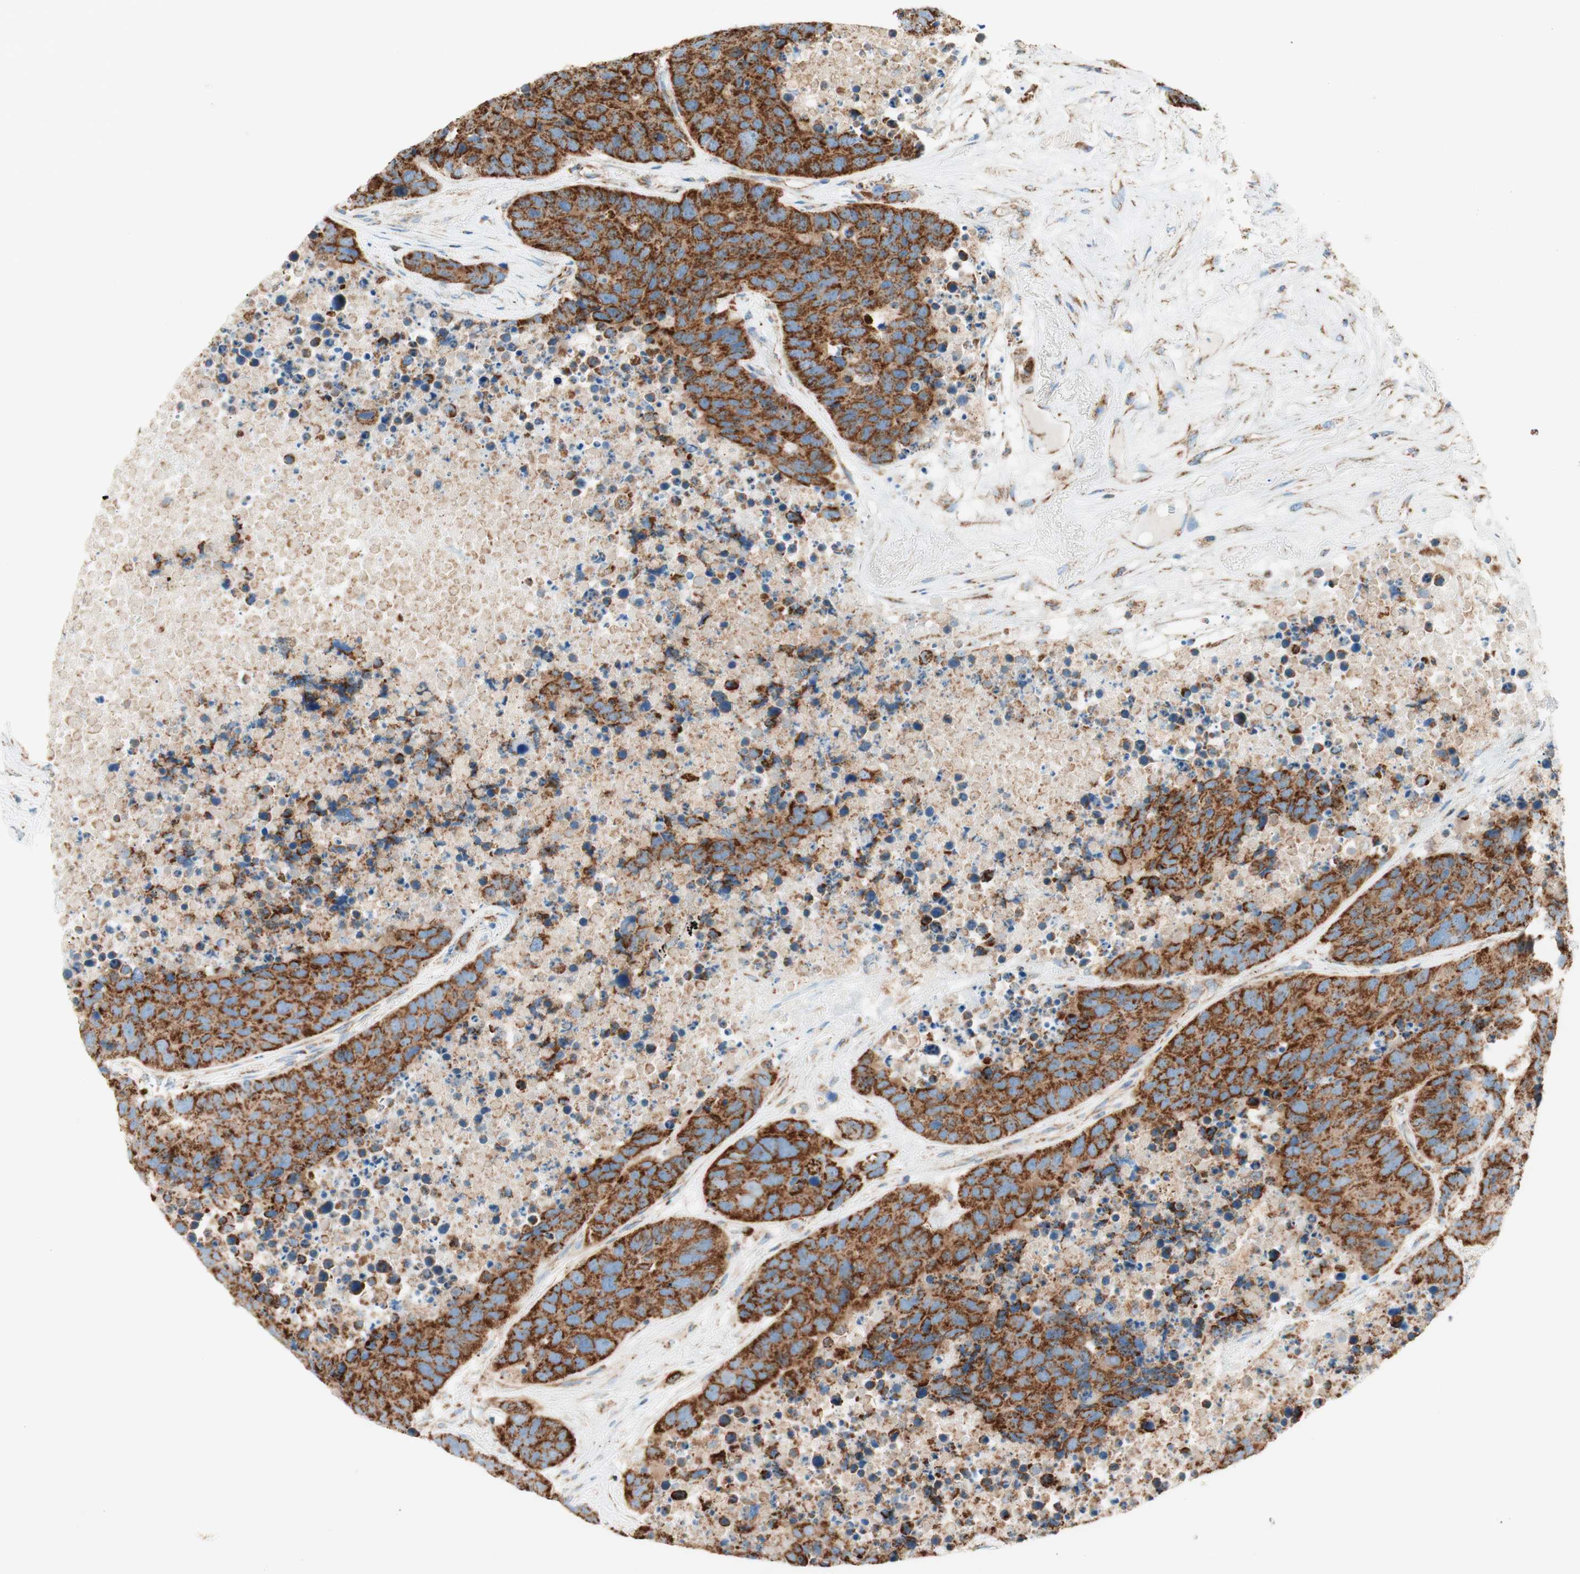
{"staining": {"intensity": "strong", "quantity": ">75%", "location": "cytoplasmic/membranous"}, "tissue": "carcinoid", "cell_type": "Tumor cells", "image_type": "cancer", "snomed": [{"axis": "morphology", "description": "Carcinoid, malignant, NOS"}, {"axis": "topography", "description": "Lung"}], "caption": "Carcinoid stained for a protein (brown) reveals strong cytoplasmic/membranous positive positivity in about >75% of tumor cells.", "gene": "TOMM20", "patient": {"sex": "male", "age": 60}}